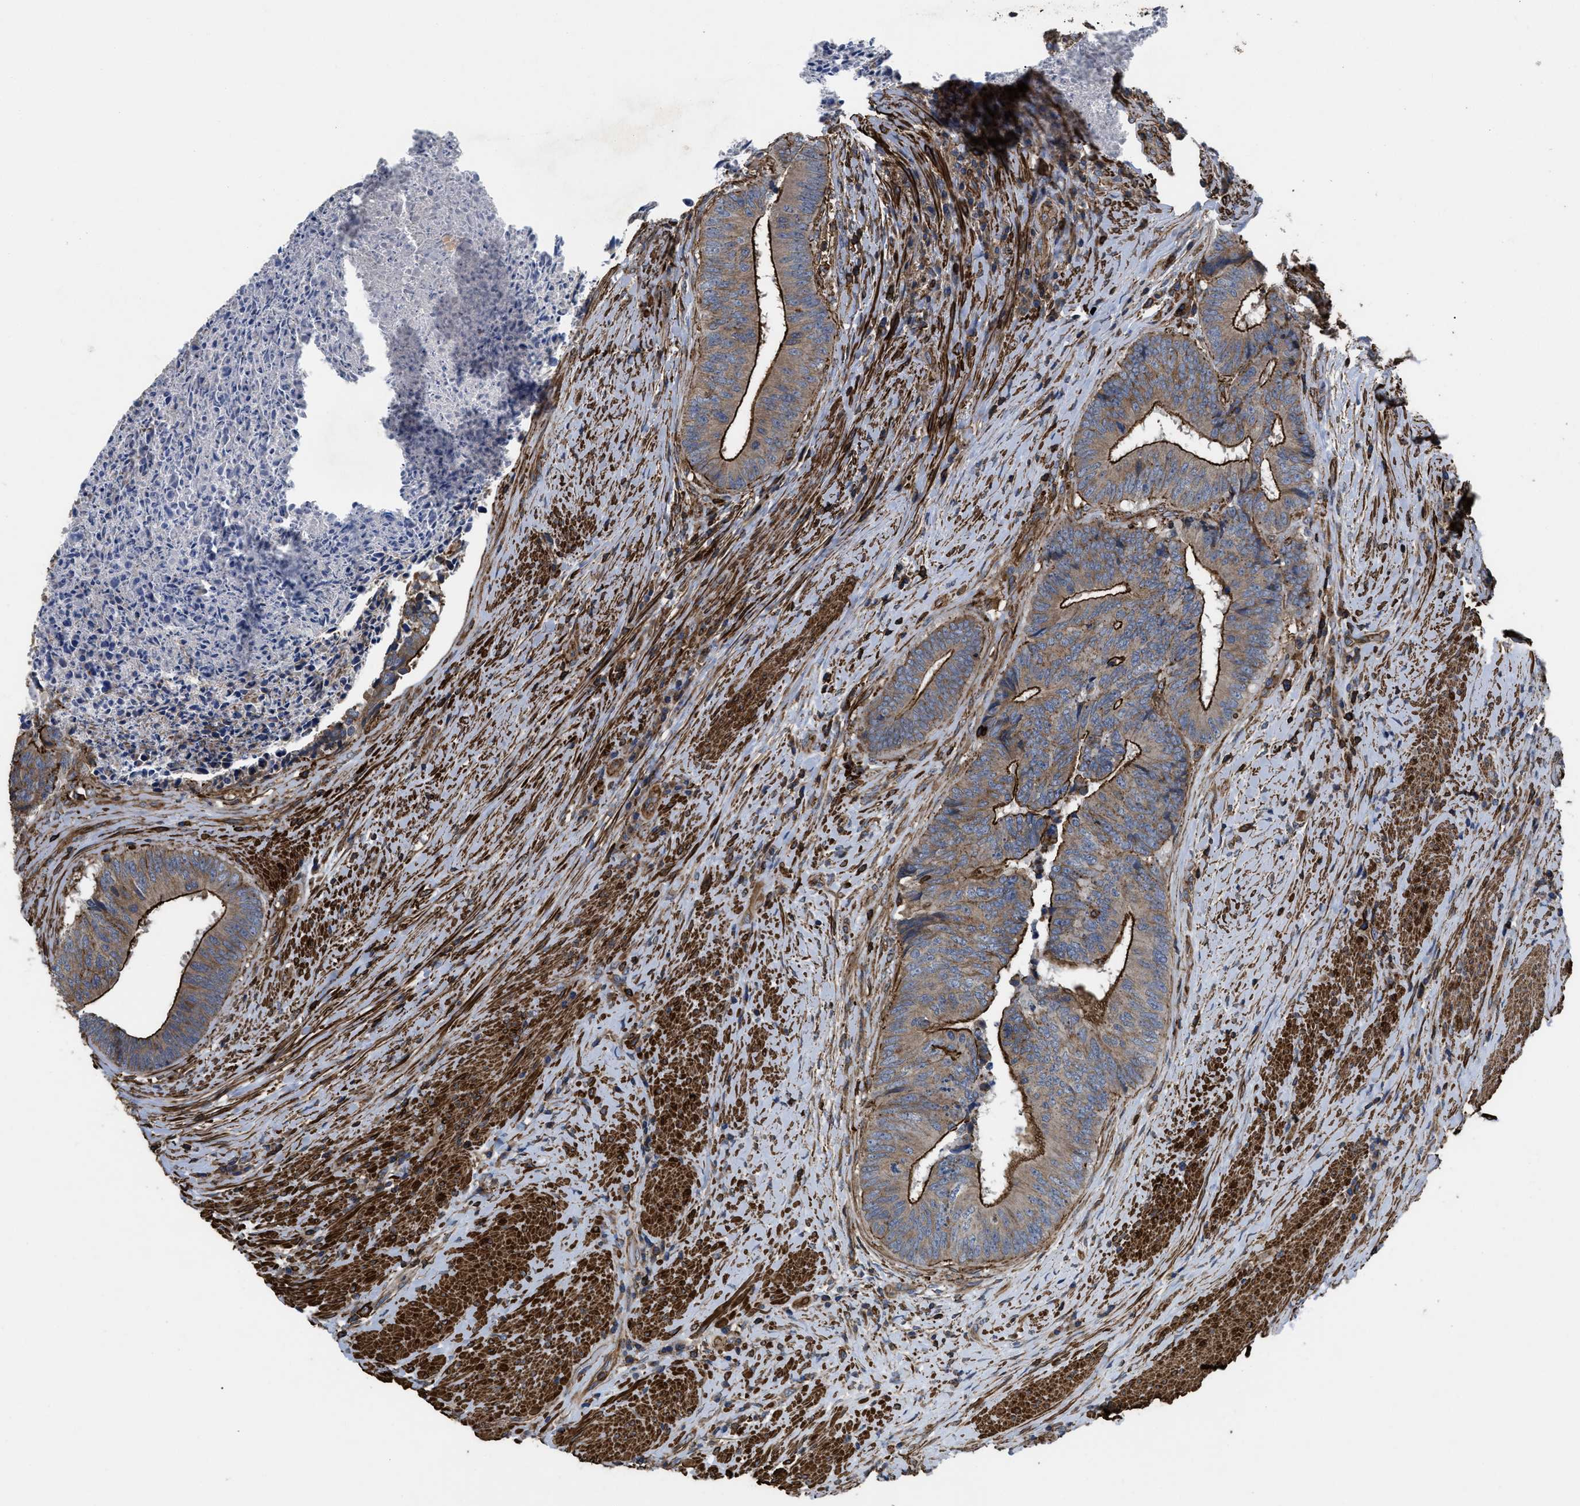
{"staining": {"intensity": "strong", "quantity": ">75%", "location": "cytoplasmic/membranous"}, "tissue": "colorectal cancer", "cell_type": "Tumor cells", "image_type": "cancer", "snomed": [{"axis": "morphology", "description": "Adenocarcinoma, NOS"}, {"axis": "topography", "description": "Rectum"}], "caption": "Adenocarcinoma (colorectal) stained for a protein reveals strong cytoplasmic/membranous positivity in tumor cells.", "gene": "SCUBE2", "patient": {"sex": "male", "age": 72}}